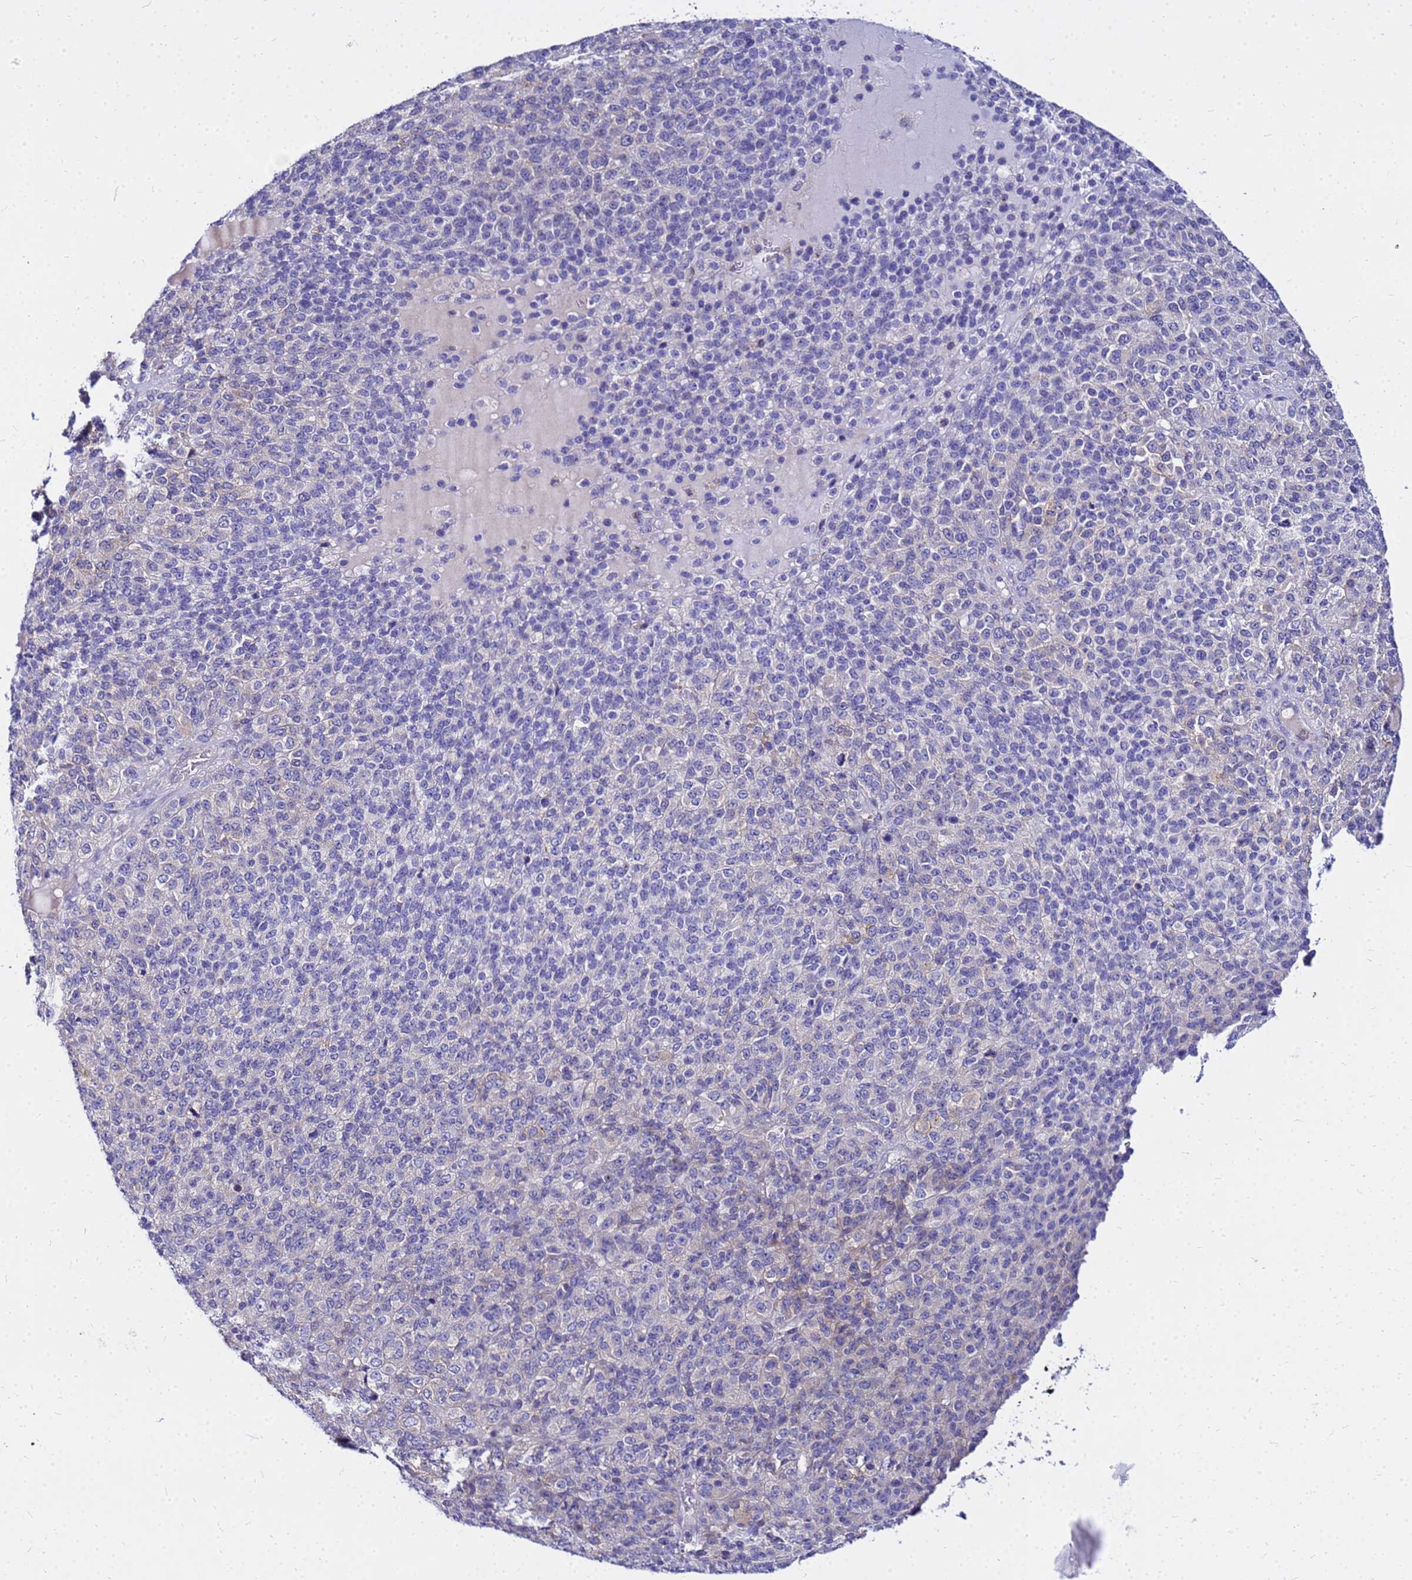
{"staining": {"intensity": "negative", "quantity": "none", "location": "none"}, "tissue": "melanoma", "cell_type": "Tumor cells", "image_type": "cancer", "snomed": [{"axis": "morphology", "description": "Malignant melanoma, Metastatic site"}, {"axis": "topography", "description": "Brain"}], "caption": "High power microscopy image of an immunohistochemistry photomicrograph of melanoma, revealing no significant expression in tumor cells. (DAB (3,3'-diaminobenzidine) immunohistochemistry (IHC) with hematoxylin counter stain).", "gene": "HERC5", "patient": {"sex": "female", "age": 56}}